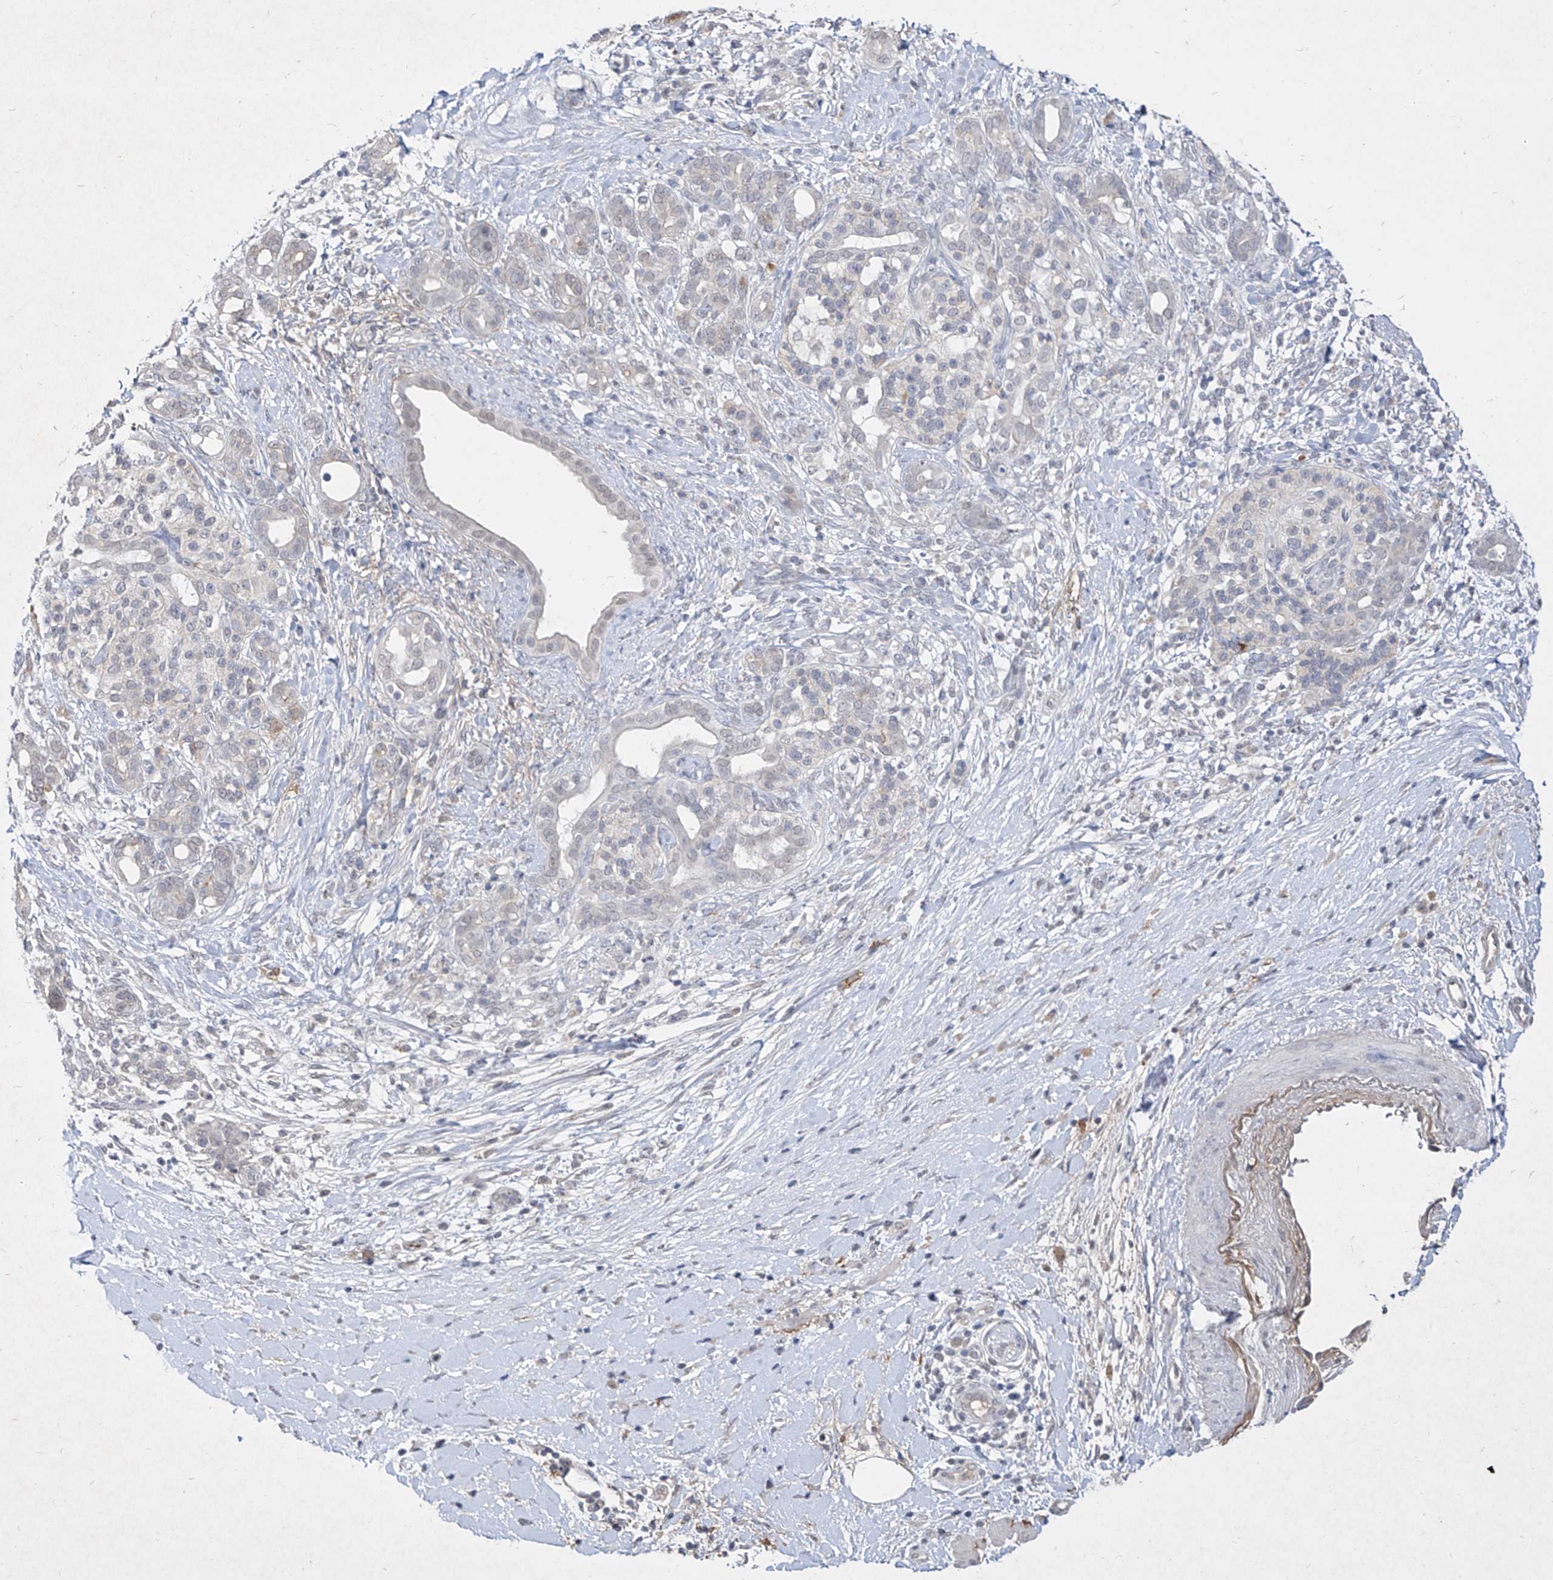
{"staining": {"intensity": "negative", "quantity": "none", "location": "none"}, "tissue": "pancreatic cancer", "cell_type": "Tumor cells", "image_type": "cancer", "snomed": [{"axis": "morphology", "description": "Adenocarcinoma, NOS"}, {"axis": "topography", "description": "Pancreas"}], "caption": "The immunohistochemistry histopathology image has no significant positivity in tumor cells of pancreatic cancer (adenocarcinoma) tissue. (IHC, brightfield microscopy, high magnification).", "gene": "C4A", "patient": {"sex": "male", "age": 58}}